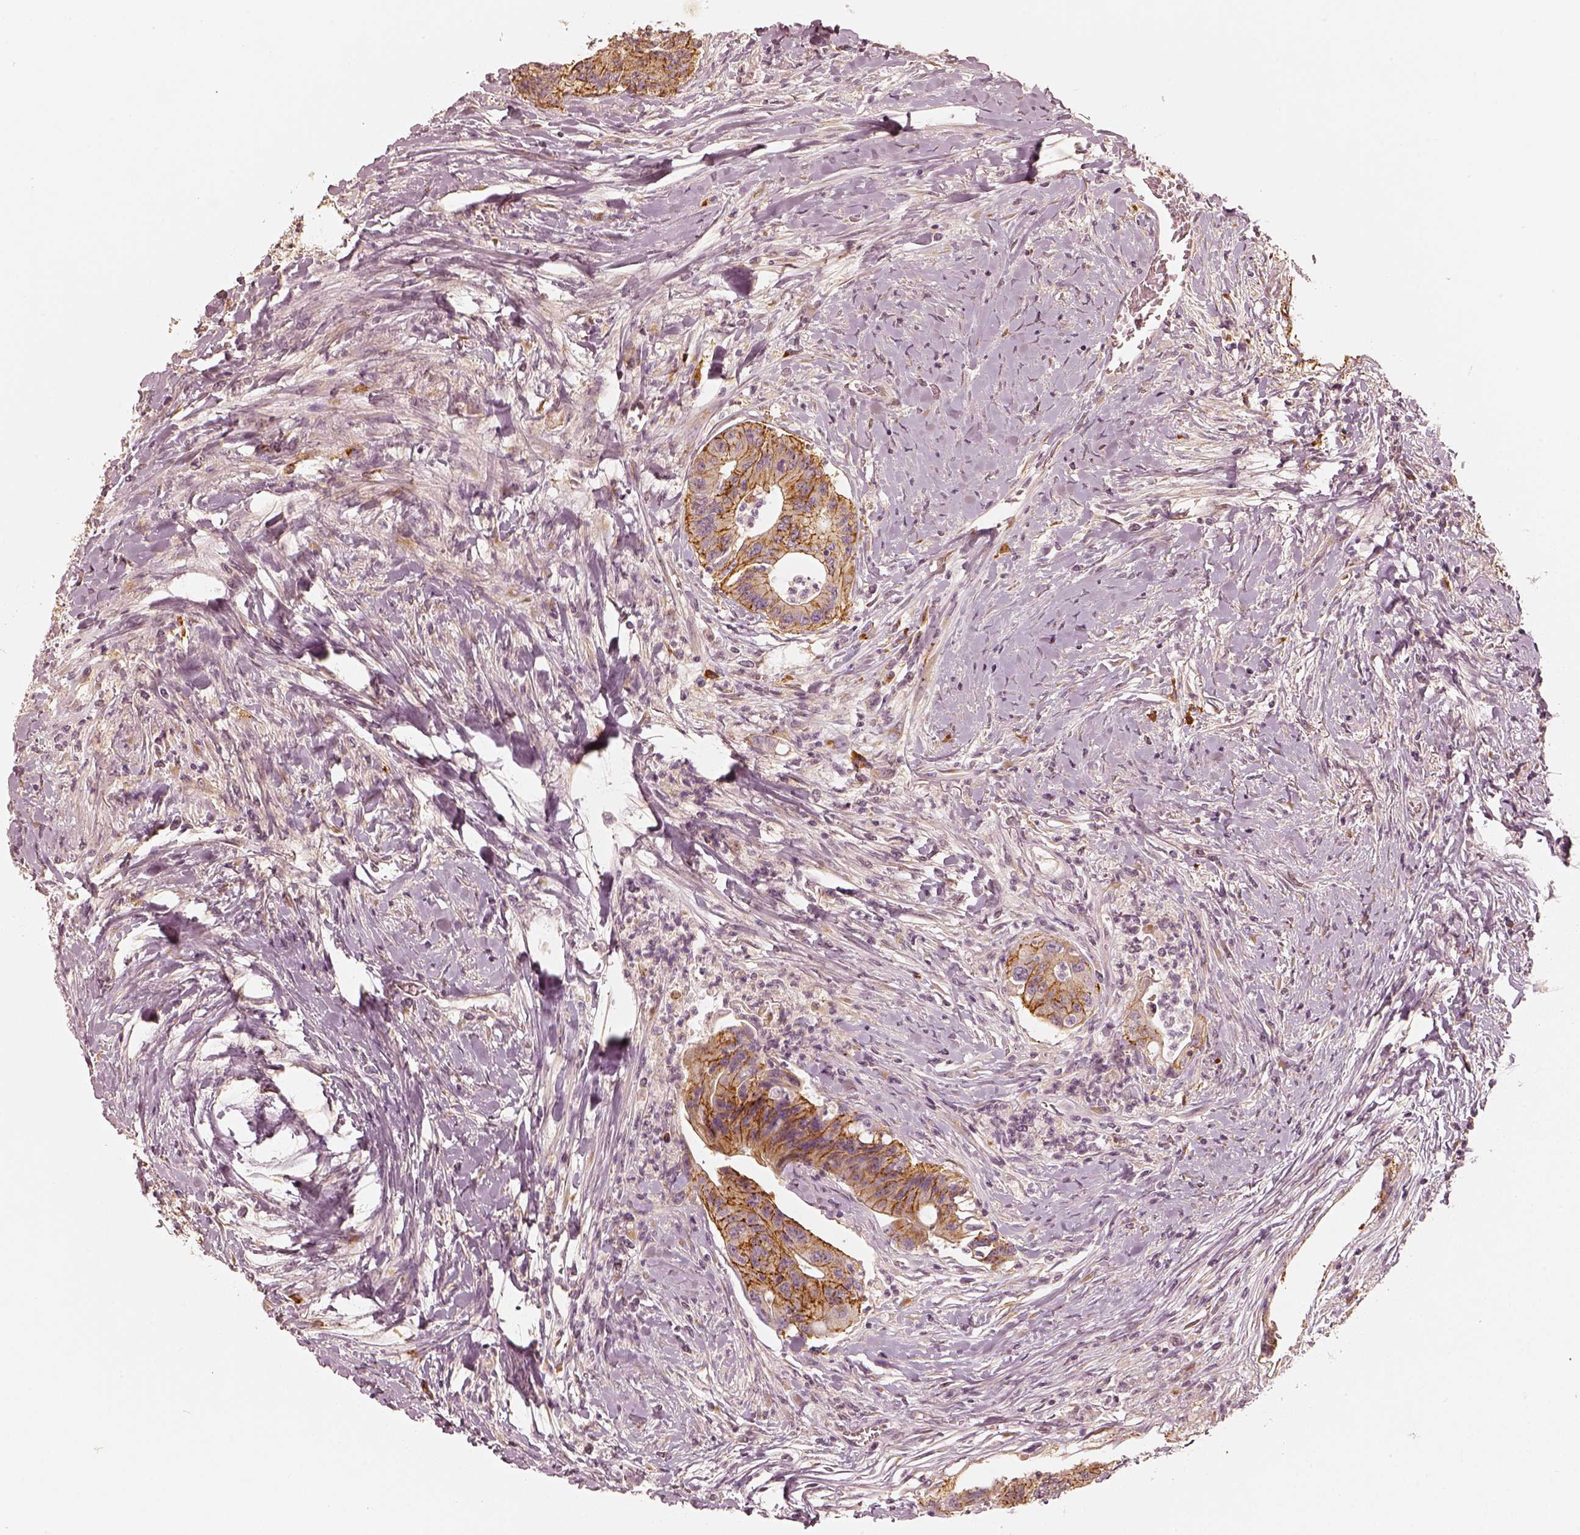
{"staining": {"intensity": "strong", "quantity": ">75%", "location": "cytoplasmic/membranous"}, "tissue": "colorectal cancer", "cell_type": "Tumor cells", "image_type": "cancer", "snomed": [{"axis": "morphology", "description": "Adenocarcinoma, NOS"}, {"axis": "topography", "description": "Rectum"}], "caption": "Colorectal cancer (adenocarcinoma) stained with immunohistochemistry demonstrates strong cytoplasmic/membranous staining in approximately >75% of tumor cells.", "gene": "GORASP2", "patient": {"sex": "male", "age": 59}}